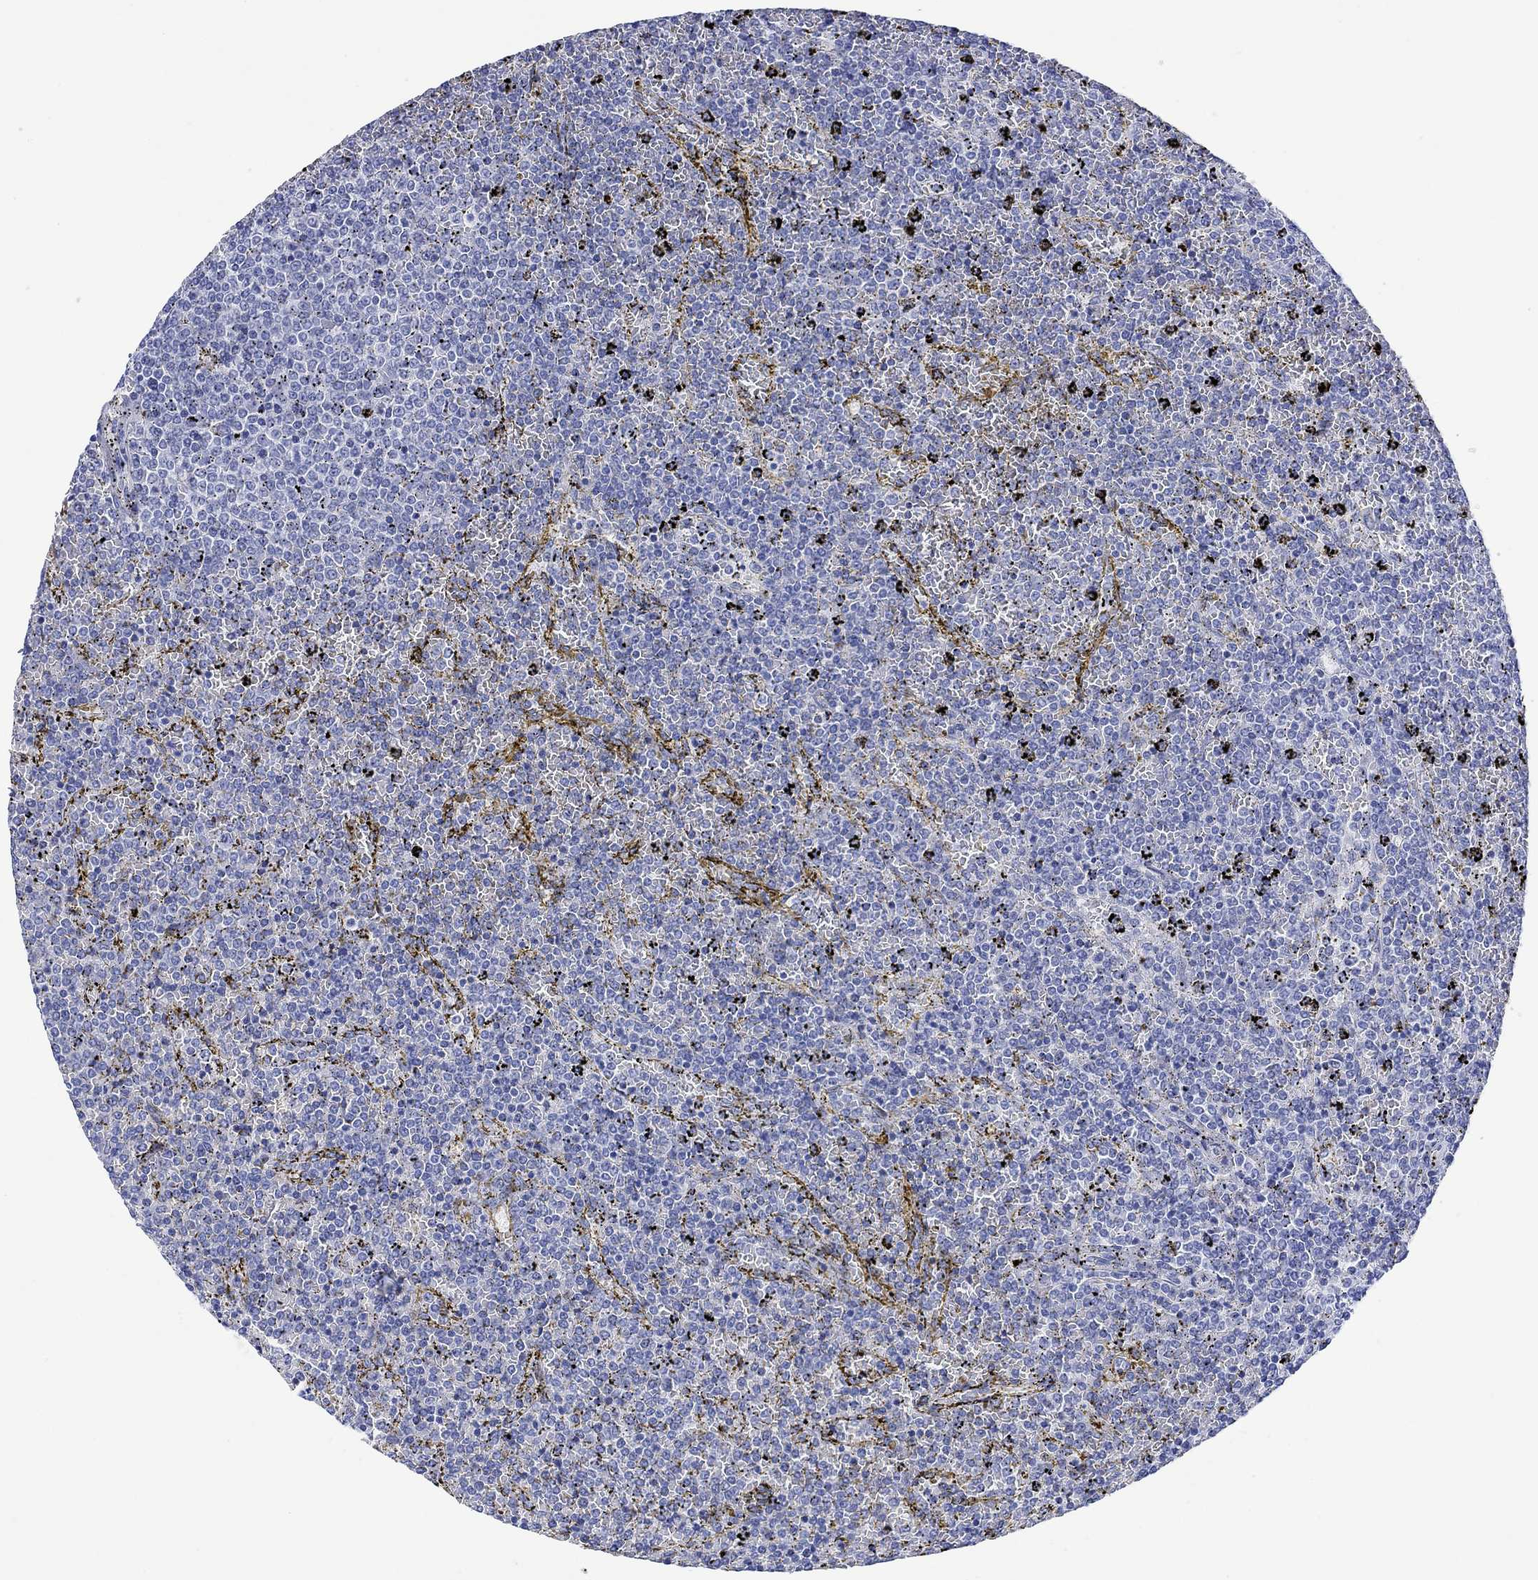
{"staining": {"intensity": "negative", "quantity": "none", "location": "none"}, "tissue": "lymphoma", "cell_type": "Tumor cells", "image_type": "cancer", "snomed": [{"axis": "morphology", "description": "Malignant lymphoma, non-Hodgkin's type, Low grade"}, {"axis": "topography", "description": "Spleen"}], "caption": "Tumor cells show no significant expression in malignant lymphoma, non-Hodgkin's type (low-grade). Nuclei are stained in blue.", "gene": "MSI1", "patient": {"sex": "female", "age": 77}}